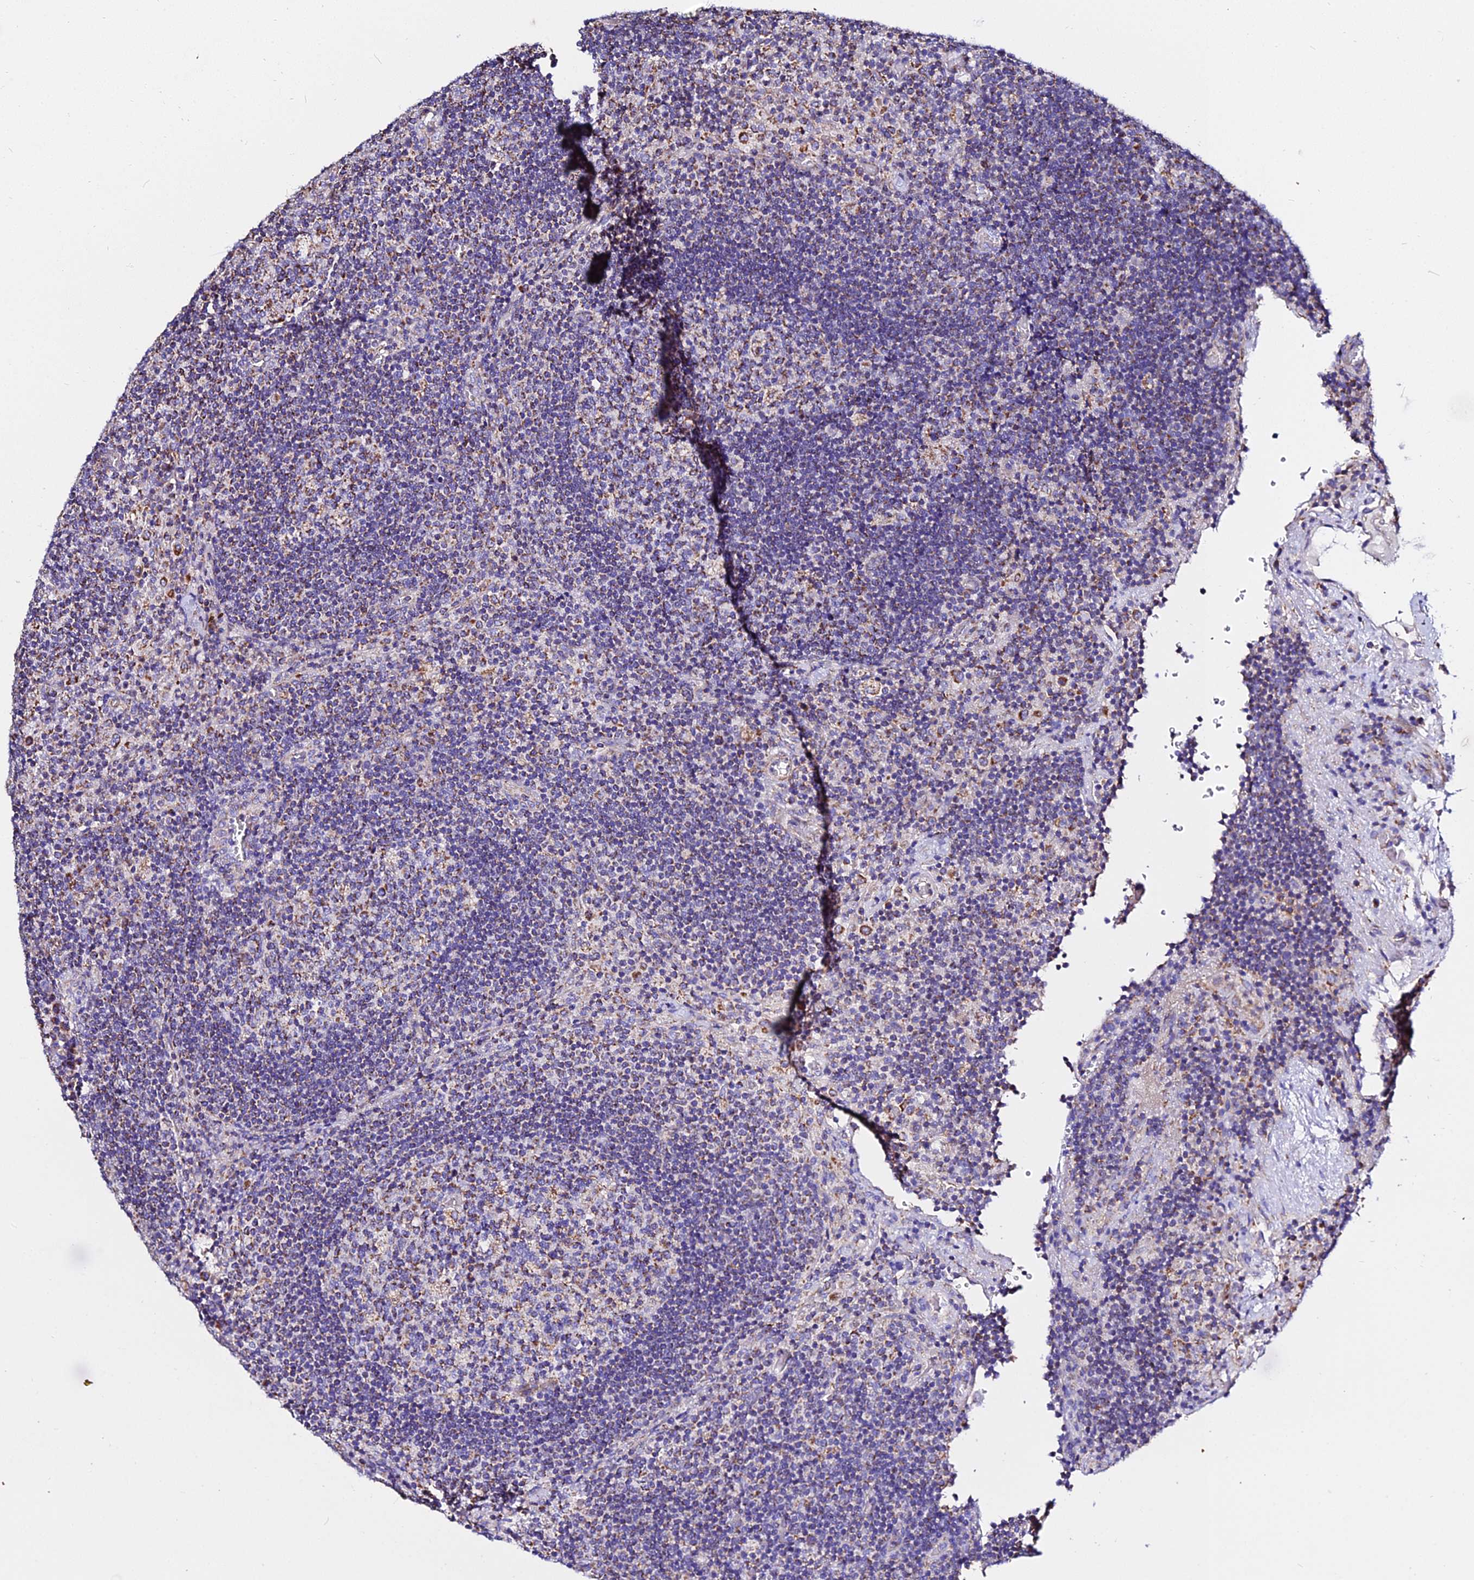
{"staining": {"intensity": "moderate", "quantity": ">75%", "location": "cytoplasmic/membranous"}, "tissue": "lymph node", "cell_type": "Germinal center cells", "image_type": "normal", "snomed": [{"axis": "morphology", "description": "Normal tissue, NOS"}, {"axis": "topography", "description": "Lymph node"}], "caption": "IHC image of unremarkable lymph node: lymph node stained using immunohistochemistry exhibits medium levels of moderate protein expression localized specifically in the cytoplasmic/membranous of germinal center cells, appearing as a cytoplasmic/membranous brown color.", "gene": "ZNF573", "patient": {"sex": "male", "age": 58}}